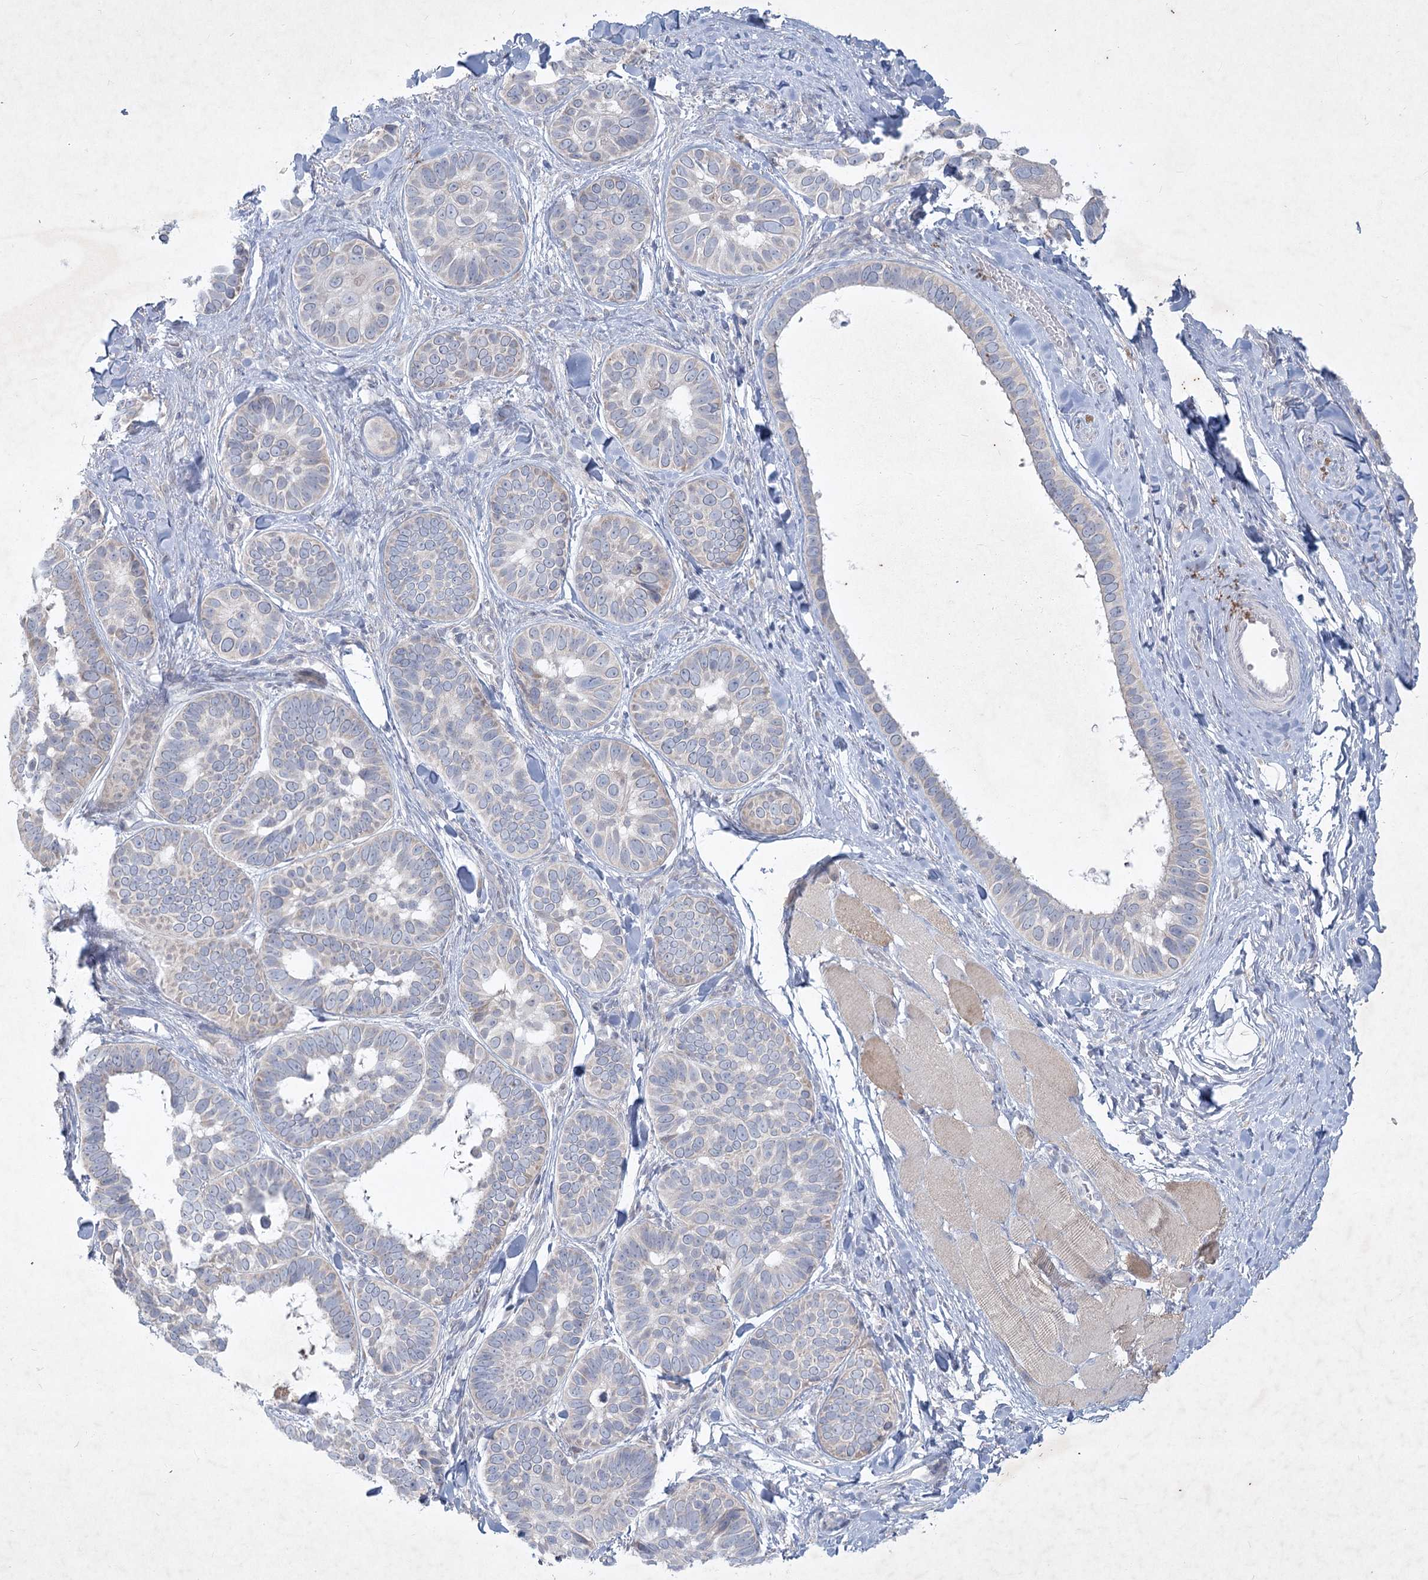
{"staining": {"intensity": "negative", "quantity": "none", "location": "none"}, "tissue": "skin cancer", "cell_type": "Tumor cells", "image_type": "cancer", "snomed": [{"axis": "morphology", "description": "Basal cell carcinoma"}, {"axis": "topography", "description": "Skin"}], "caption": "High power microscopy photomicrograph of an IHC photomicrograph of skin basal cell carcinoma, revealing no significant expression in tumor cells. Brightfield microscopy of IHC stained with DAB (3,3'-diaminobenzidine) (brown) and hematoxylin (blue), captured at high magnification.", "gene": "PLA2G12A", "patient": {"sex": "male", "age": 62}}